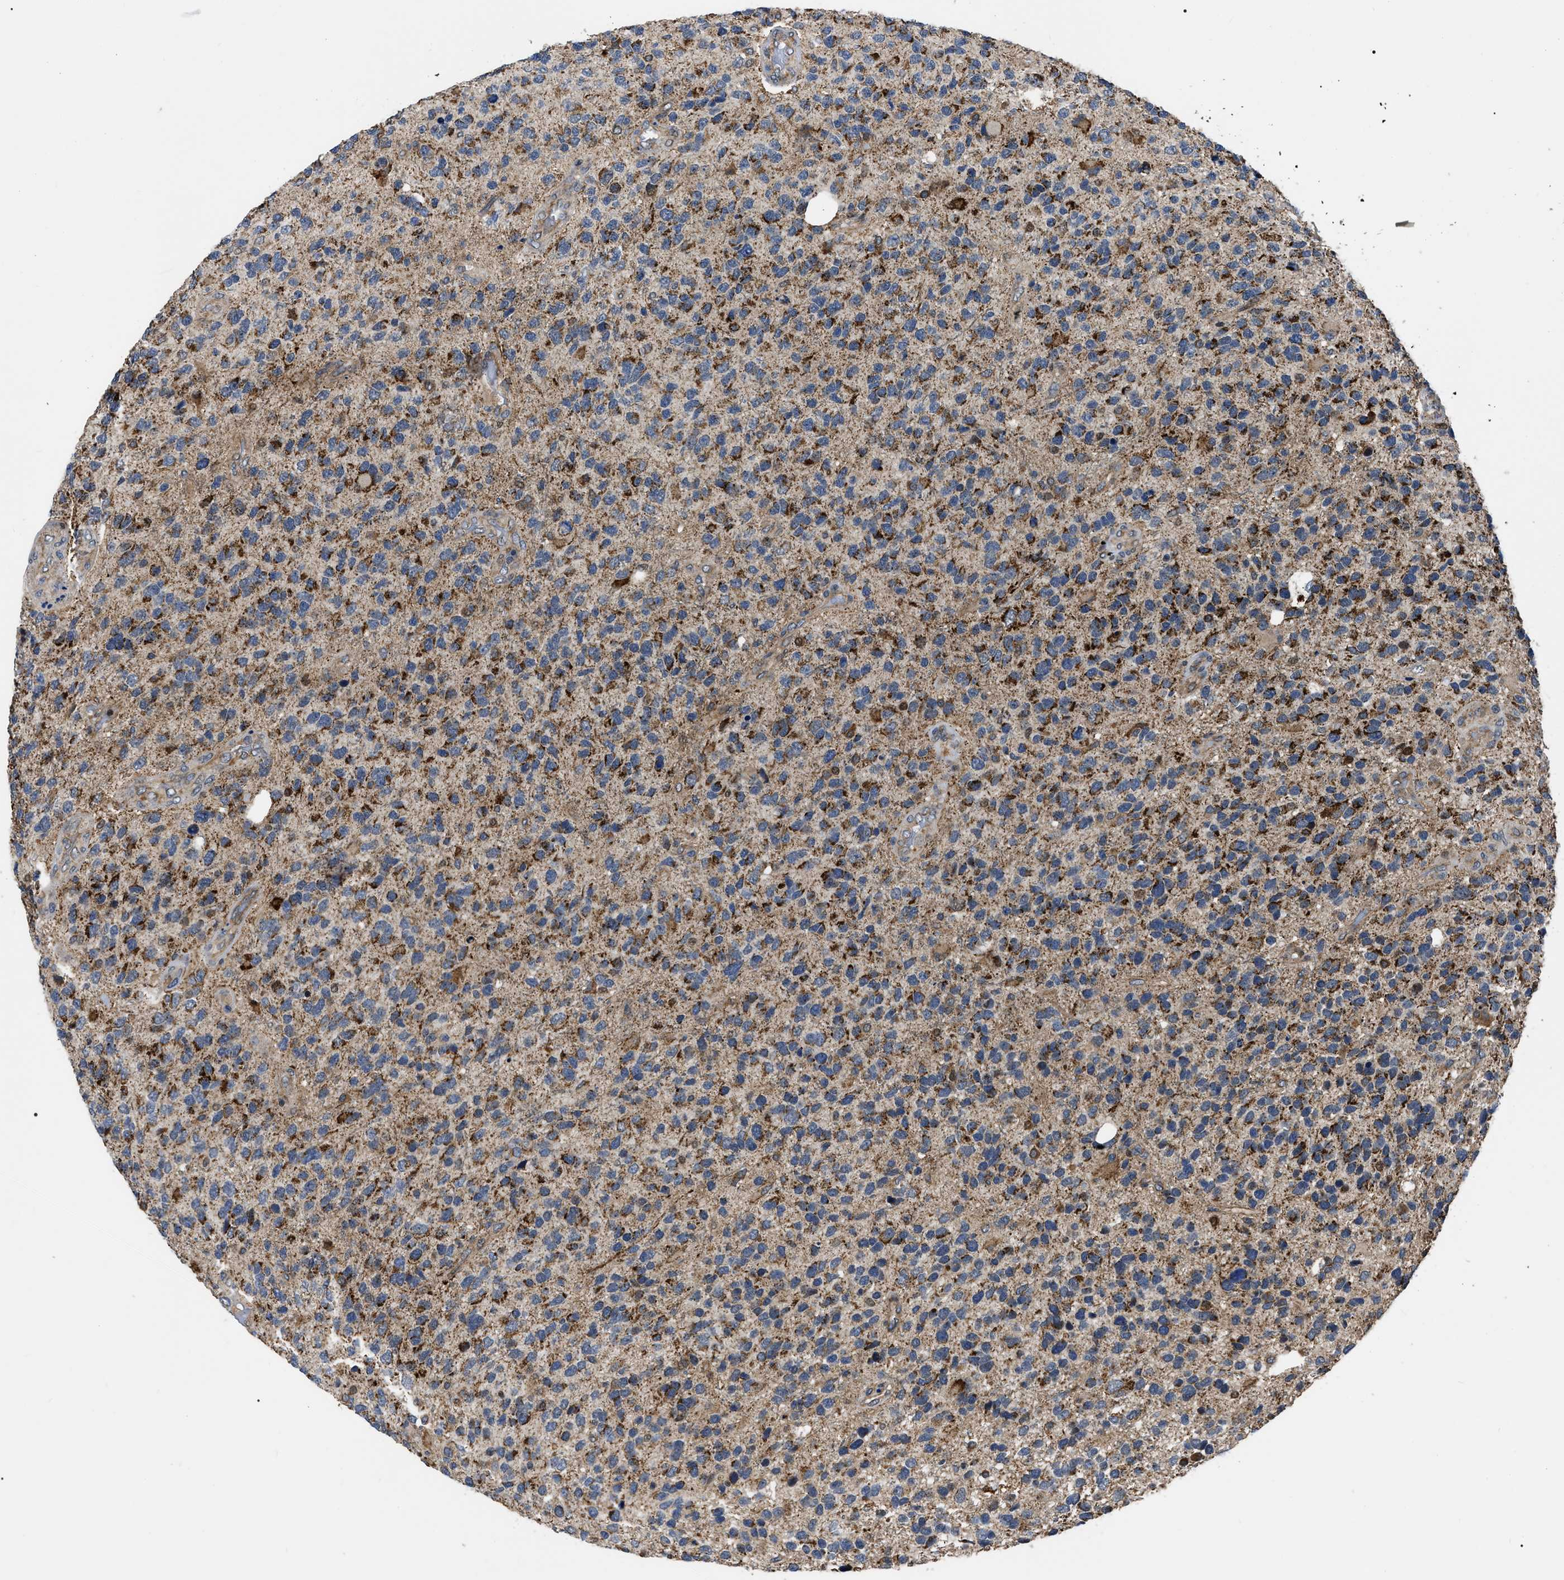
{"staining": {"intensity": "moderate", "quantity": ">75%", "location": "cytoplasmic/membranous"}, "tissue": "glioma", "cell_type": "Tumor cells", "image_type": "cancer", "snomed": [{"axis": "morphology", "description": "Glioma, malignant, High grade"}, {"axis": "topography", "description": "Brain"}], "caption": "There is medium levels of moderate cytoplasmic/membranous staining in tumor cells of glioma, as demonstrated by immunohistochemical staining (brown color).", "gene": "PPWD1", "patient": {"sex": "female", "age": 58}}